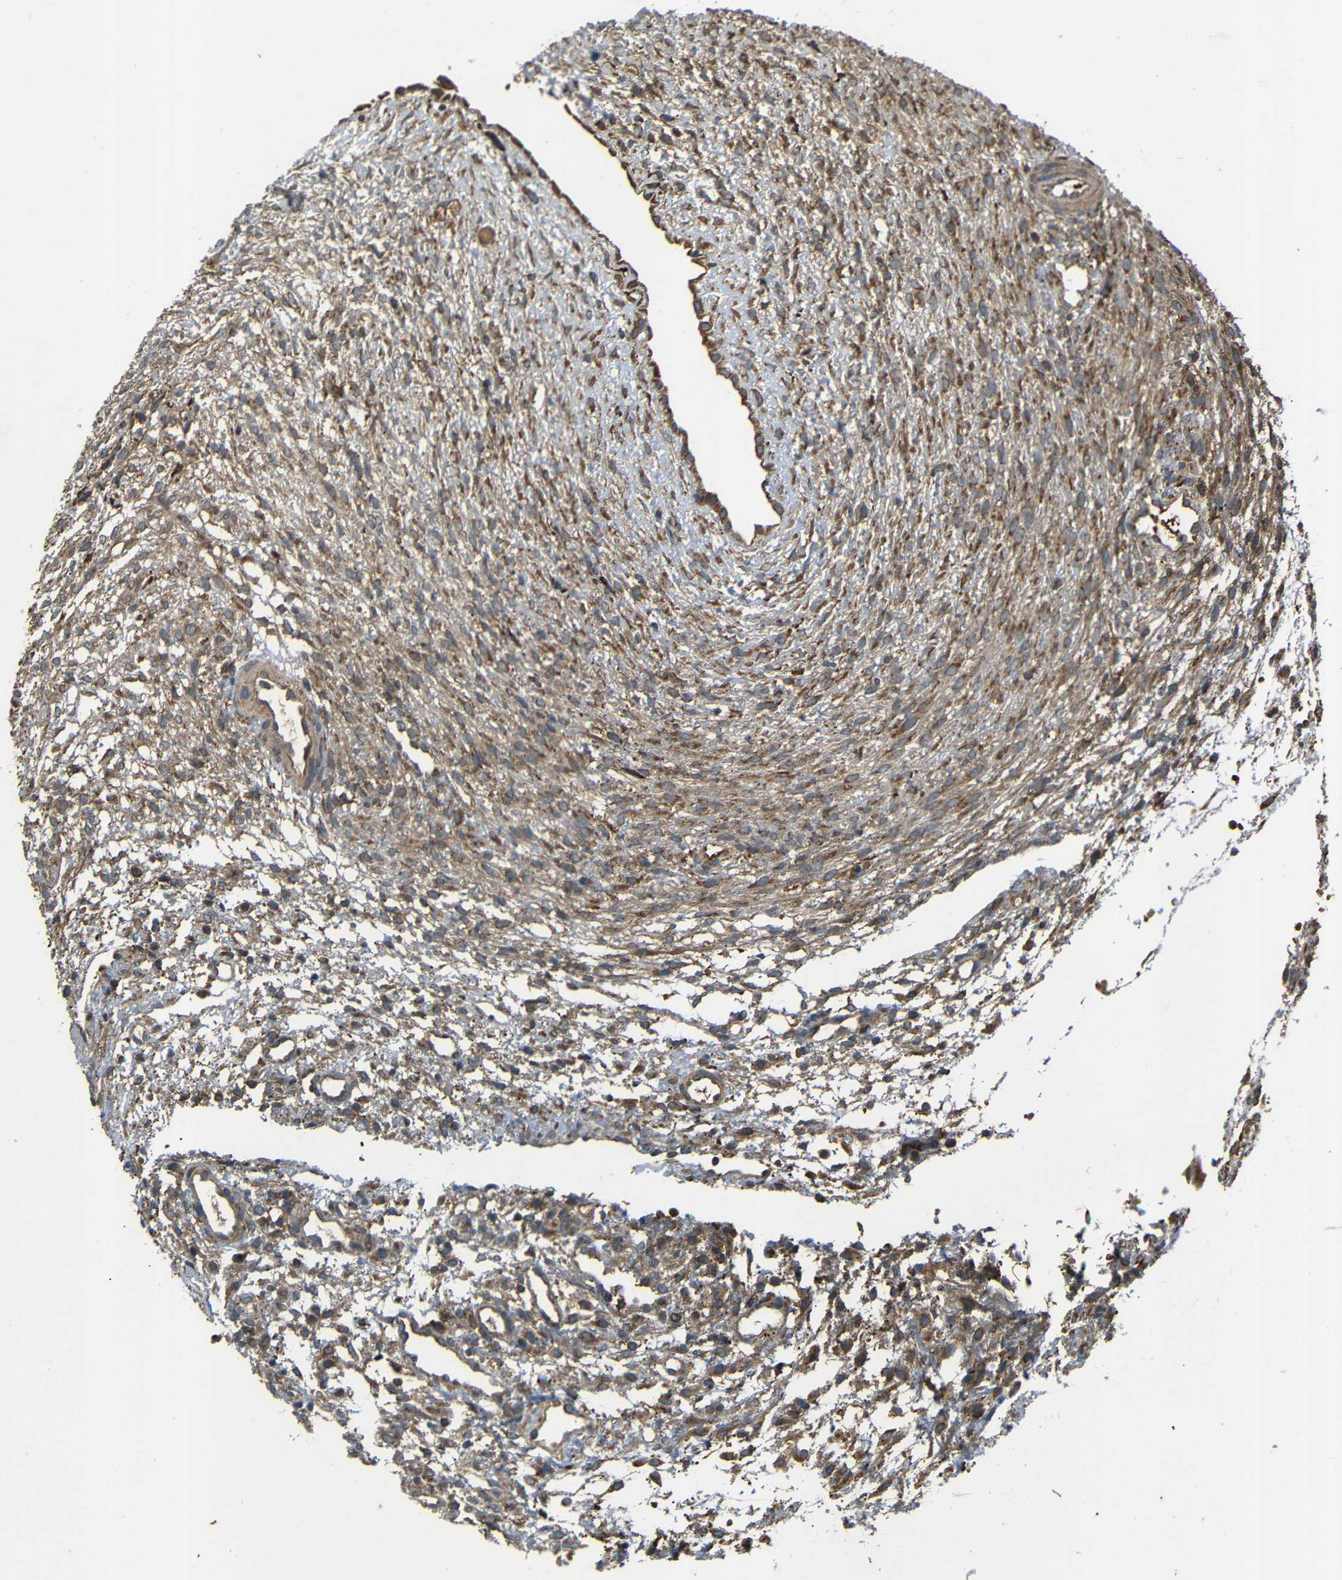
{"staining": {"intensity": "moderate", "quantity": ">75%", "location": "cytoplasmic/membranous"}, "tissue": "ovary", "cell_type": "Ovarian stroma cells", "image_type": "normal", "snomed": [{"axis": "morphology", "description": "Normal tissue, NOS"}, {"axis": "morphology", "description": "Cyst, NOS"}, {"axis": "topography", "description": "Ovary"}], "caption": "Ovary stained with a brown dye reveals moderate cytoplasmic/membranous positive positivity in approximately >75% of ovarian stroma cells.", "gene": "TRPC1", "patient": {"sex": "female", "age": 18}}